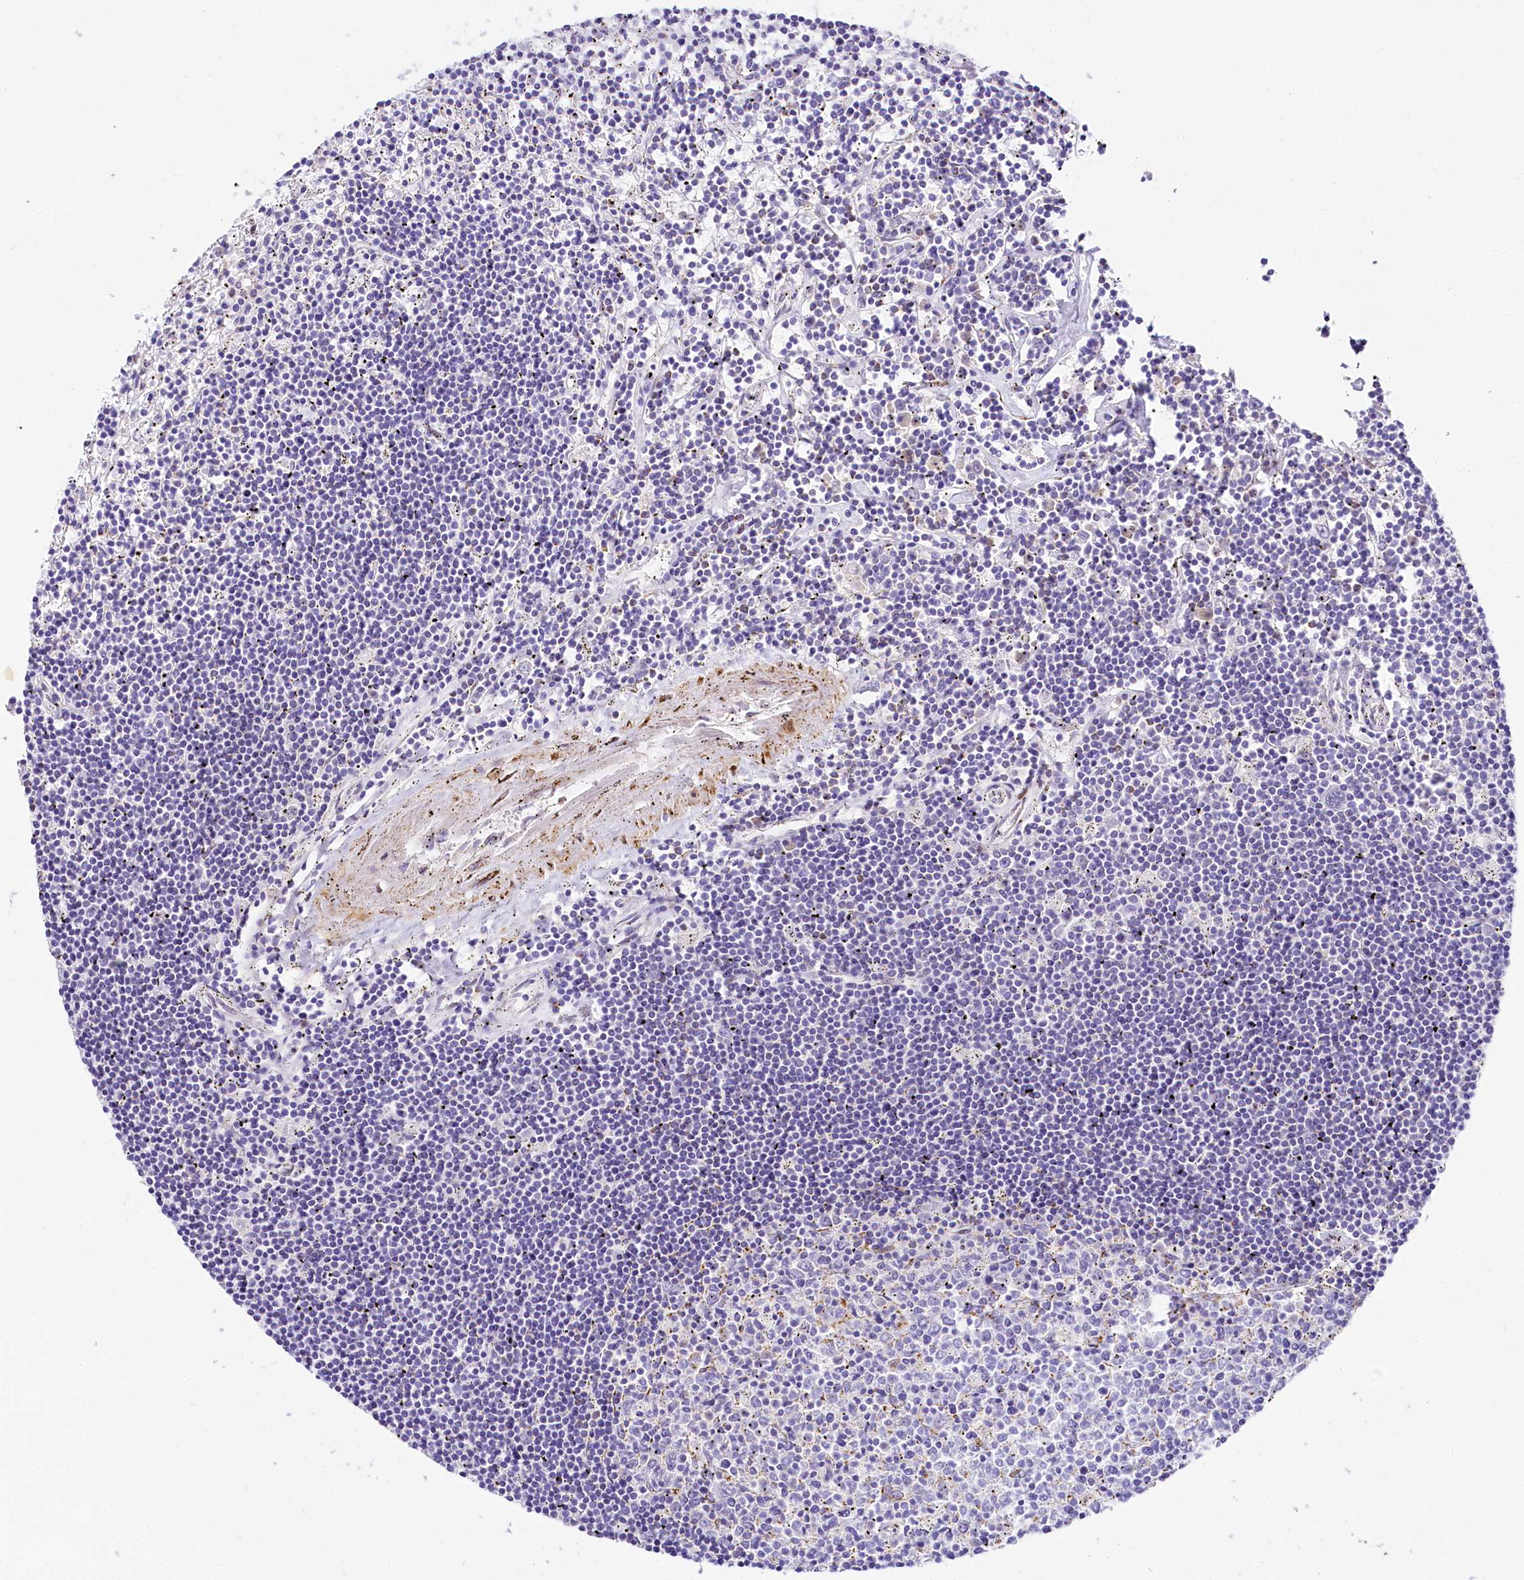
{"staining": {"intensity": "negative", "quantity": "none", "location": "none"}, "tissue": "lymphoma", "cell_type": "Tumor cells", "image_type": "cancer", "snomed": [{"axis": "morphology", "description": "Malignant lymphoma, non-Hodgkin's type, Low grade"}, {"axis": "topography", "description": "Spleen"}], "caption": "This is a photomicrograph of immunohistochemistry staining of lymphoma, which shows no positivity in tumor cells.", "gene": "PPIP5K2", "patient": {"sex": "male", "age": 76}}